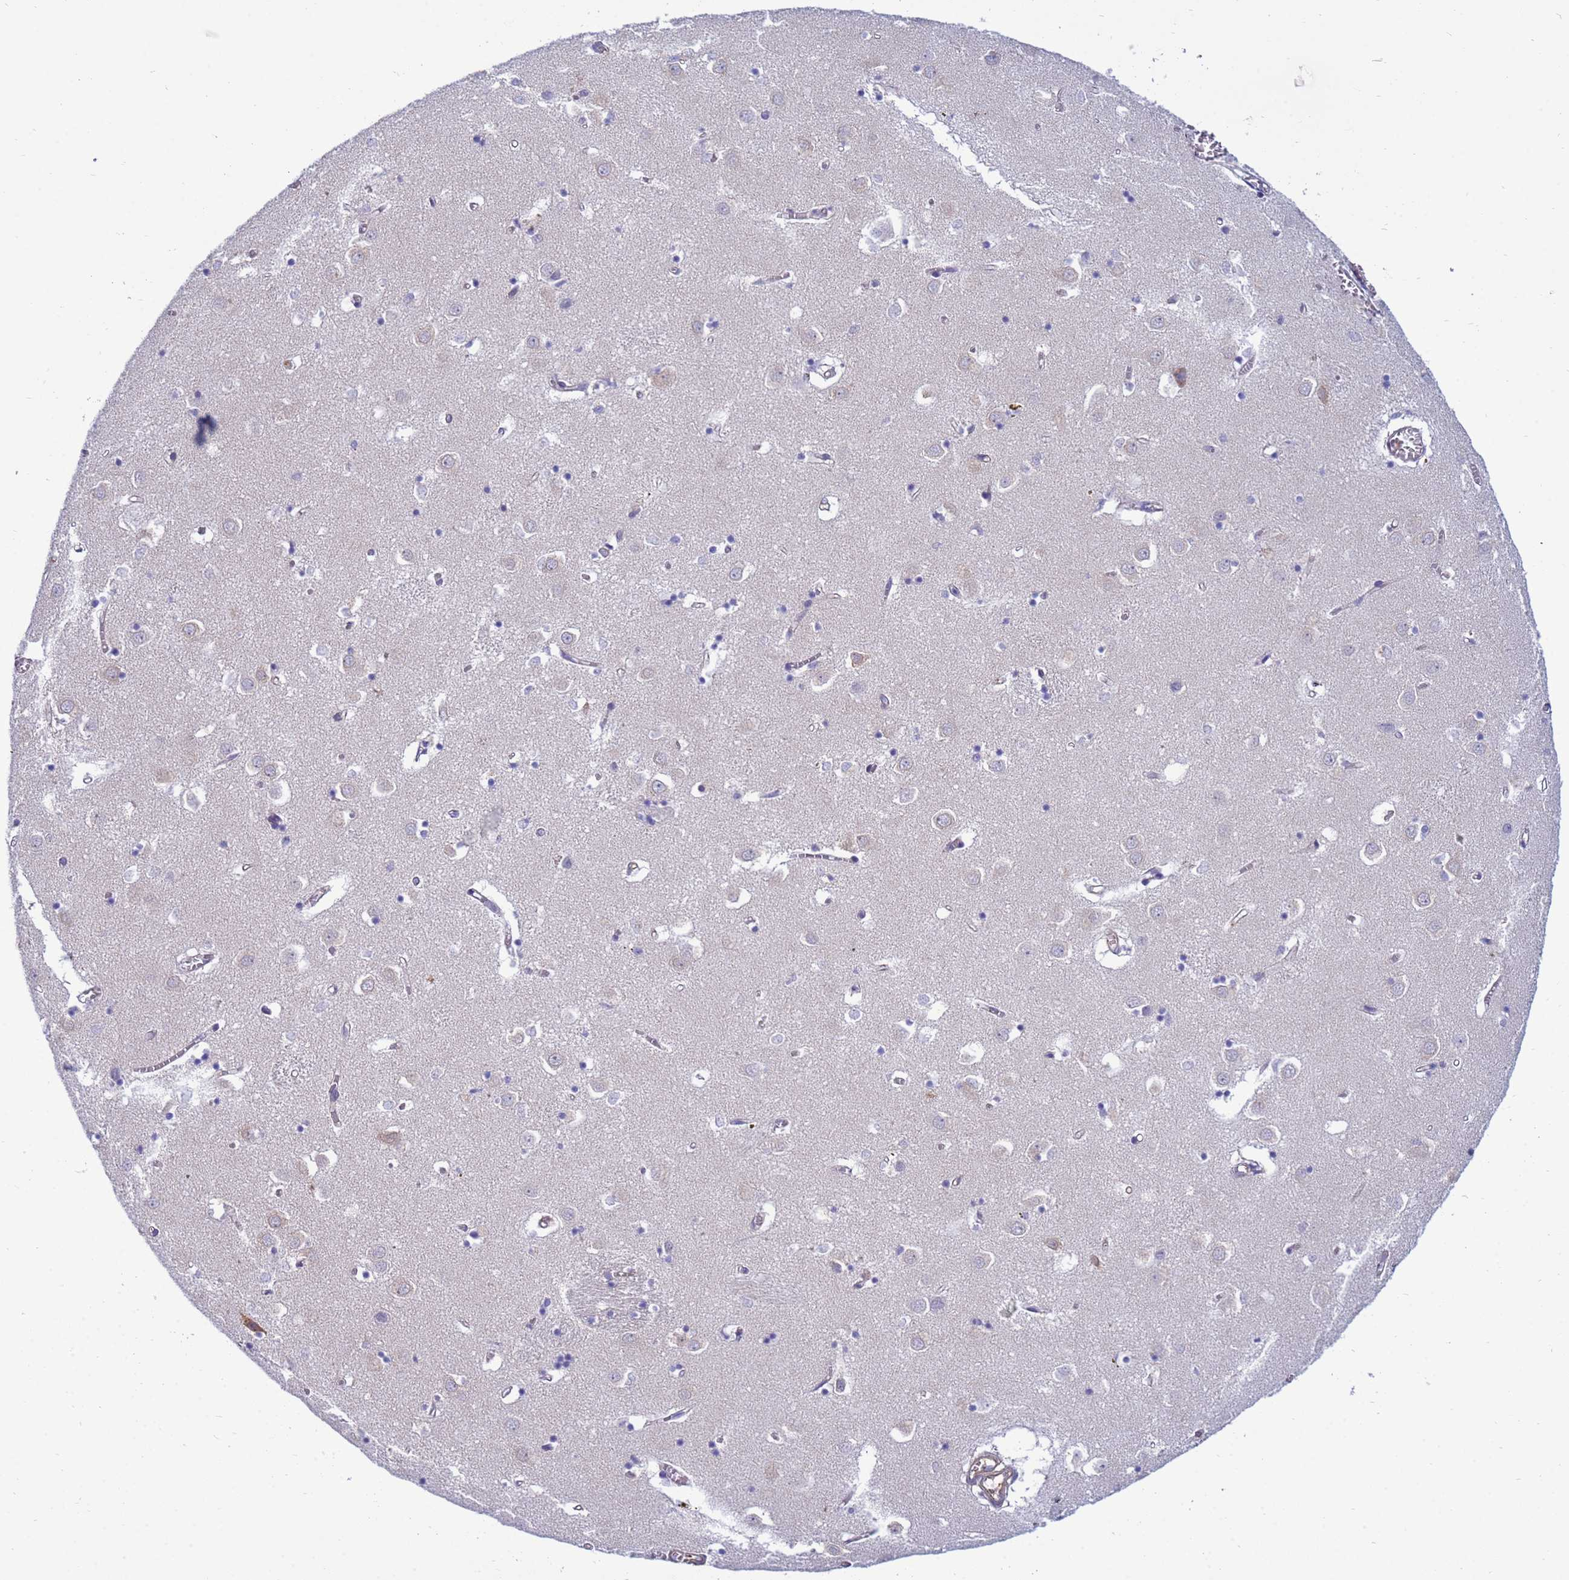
{"staining": {"intensity": "negative", "quantity": "none", "location": "none"}, "tissue": "caudate", "cell_type": "Glial cells", "image_type": "normal", "snomed": [{"axis": "morphology", "description": "Normal tissue, NOS"}, {"axis": "topography", "description": "Lateral ventricle wall"}], "caption": "A high-resolution histopathology image shows immunohistochemistry (IHC) staining of benign caudate, which reveals no significant positivity in glial cells.", "gene": "TRPC6", "patient": {"sex": "male", "age": 70}}